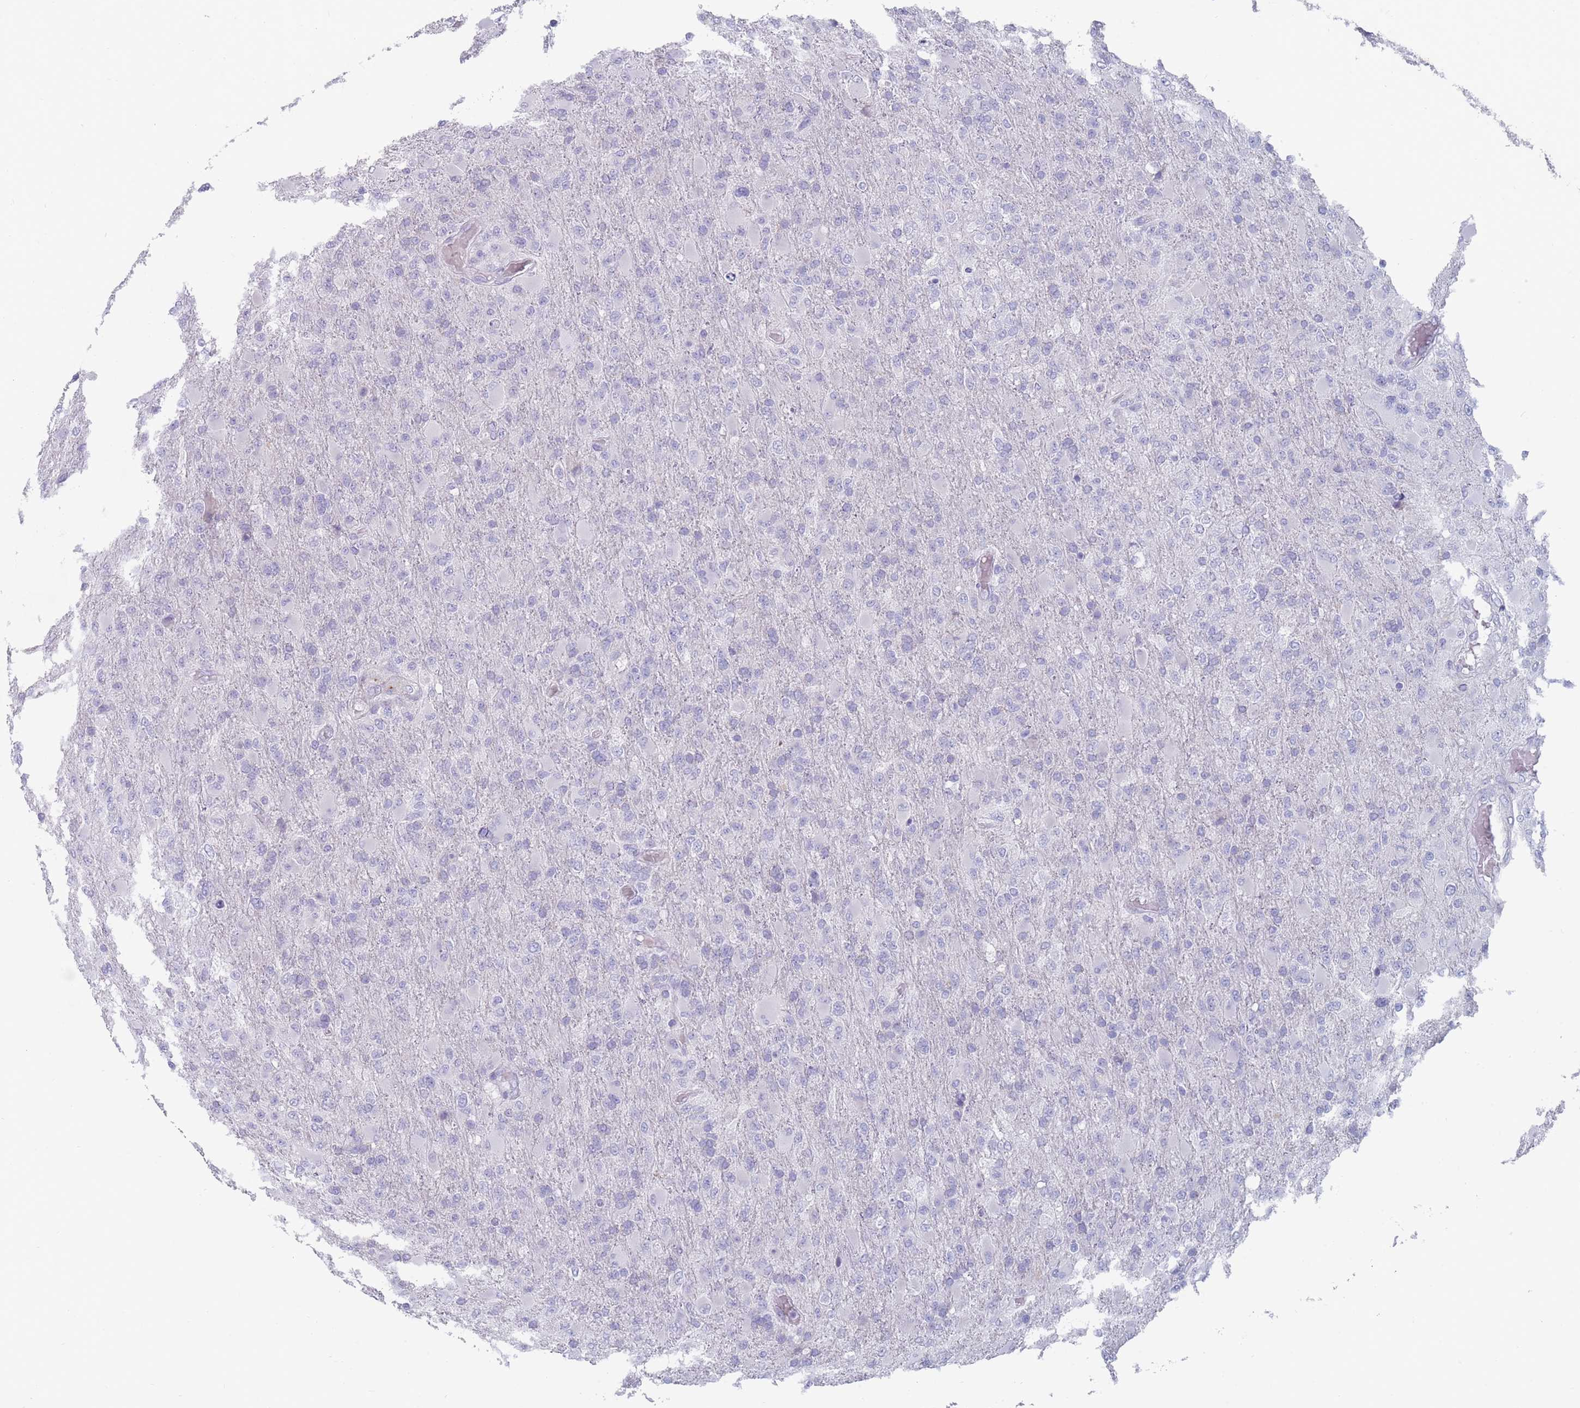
{"staining": {"intensity": "negative", "quantity": "none", "location": "none"}, "tissue": "glioma", "cell_type": "Tumor cells", "image_type": "cancer", "snomed": [{"axis": "morphology", "description": "Glioma, malignant, Low grade"}, {"axis": "topography", "description": "Brain"}], "caption": "Tumor cells show no significant protein staining in glioma.", "gene": "PIGU", "patient": {"sex": "male", "age": 65}}